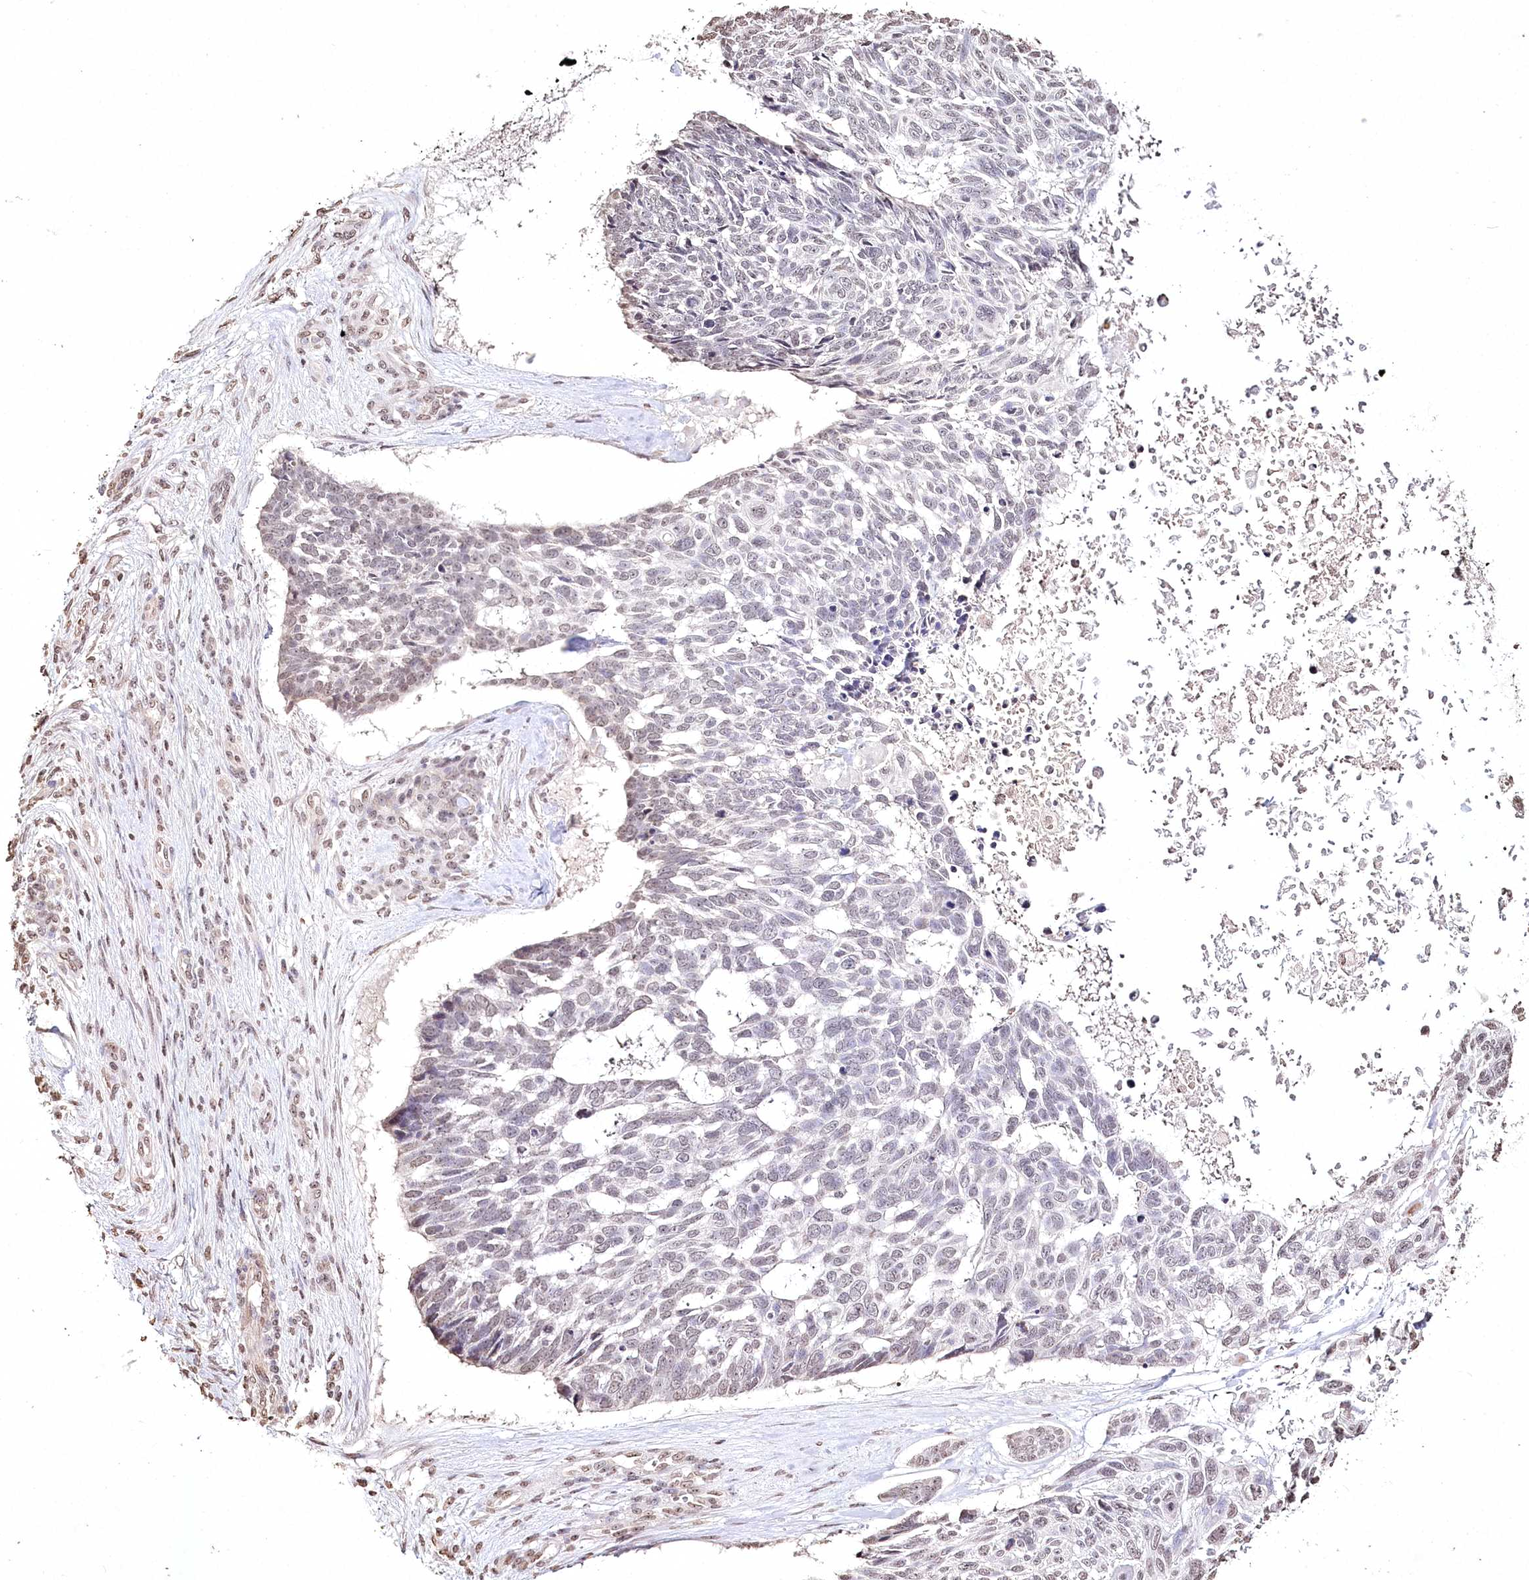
{"staining": {"intensity": "weak", "quantity": "<25%", "location": "nuclear"}, "tissue": "skin cancer", "cell_type": "Tumor cells", "image_type": "cancer", "snomed": [{"axis": "morphology", "description": "Basal cell carcinoma"}, {"axis": "topography", "description": "Skin"}], "caption": "Immunohistochemical staining of skin basal cell carcinoma shows no significant expression in tumor cells.", "gene": "DMXL1", "patient": {"sex": "male", "age": 88}}